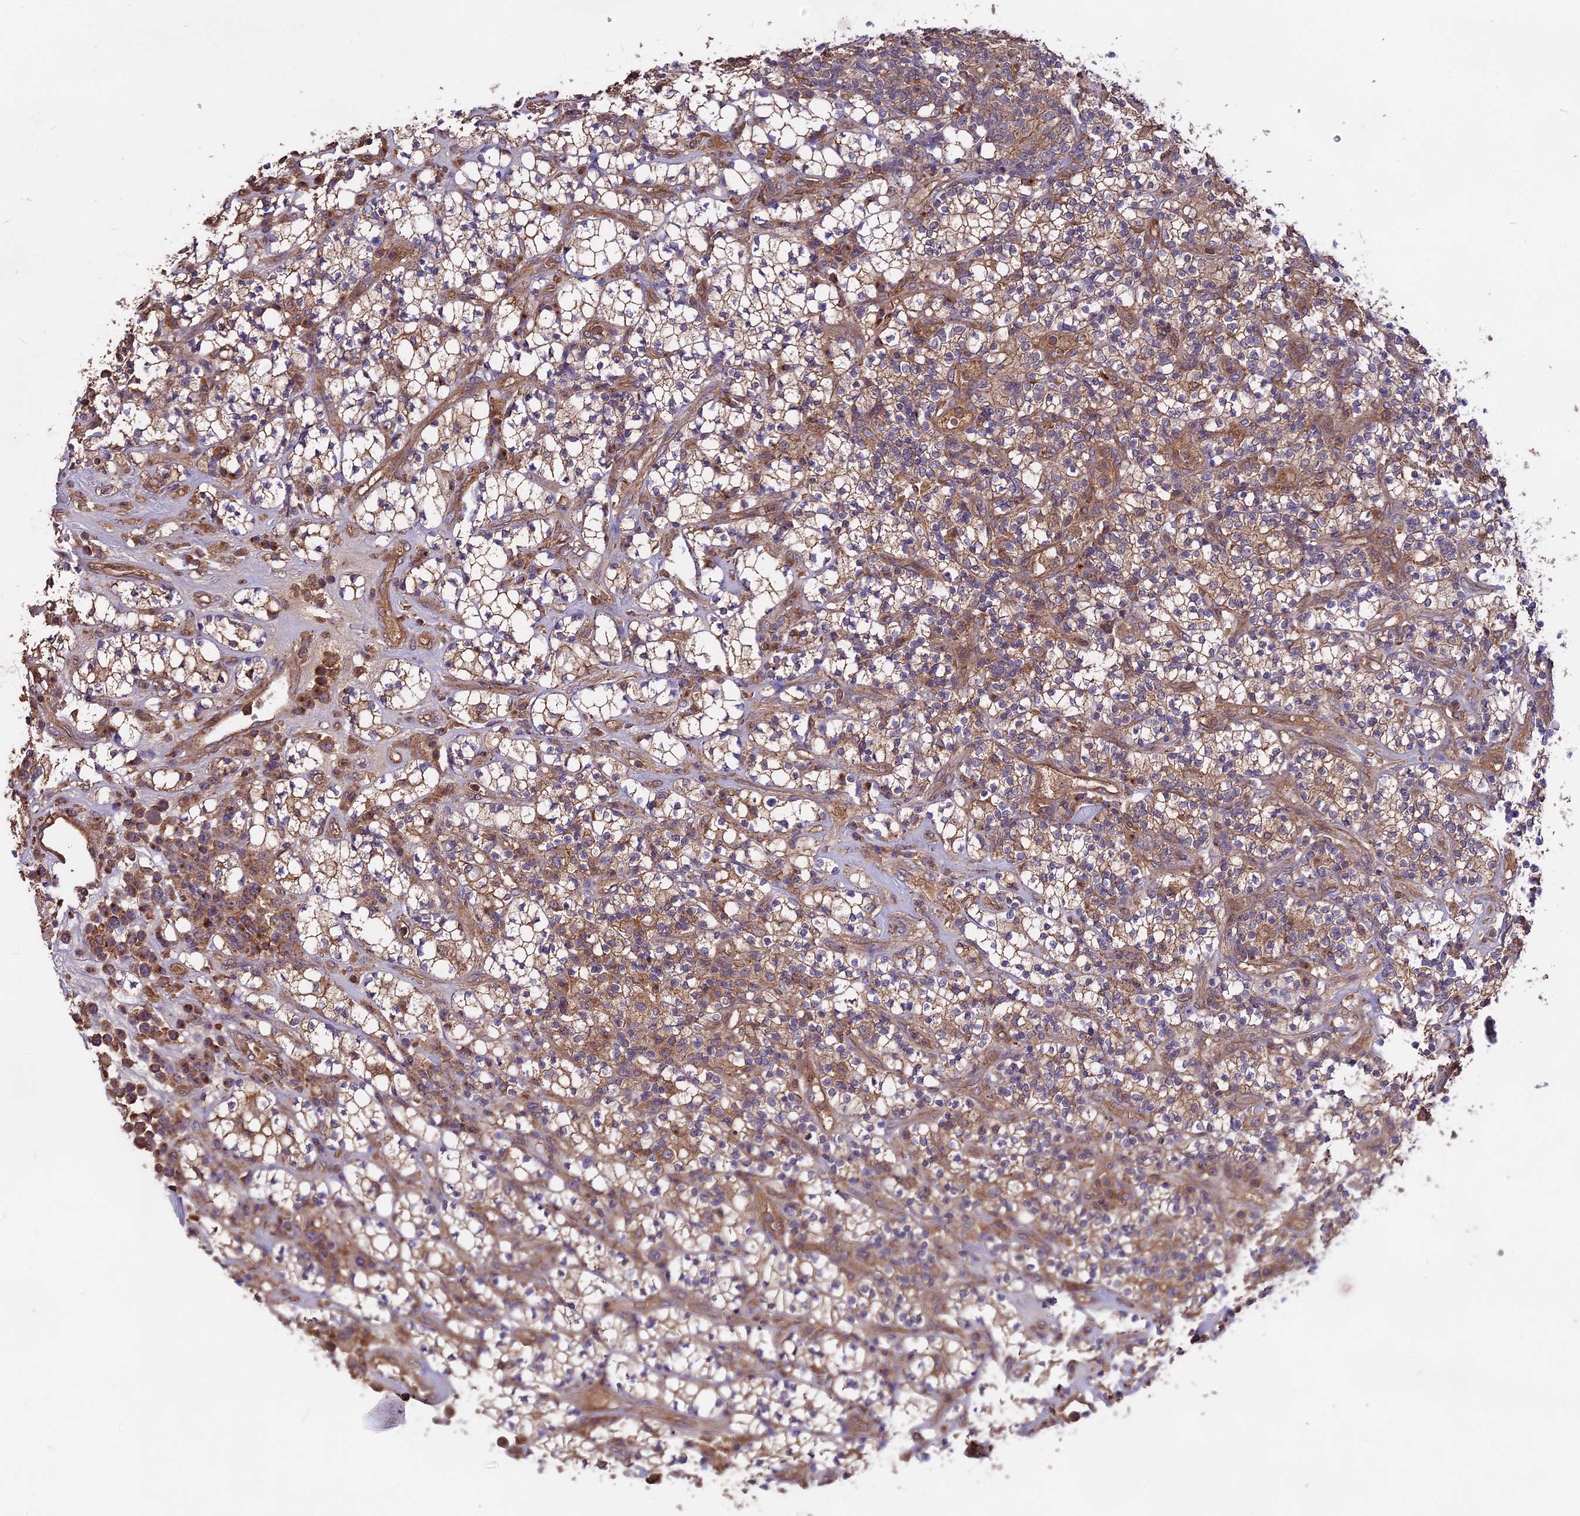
{"staining": {"intensity": "moderate", "quantity": ">75%", "location": "cytoplasmic/membranous"}, "tissue": "renal cancer", "cell_type": "Tumor cells", "image_type": "cancer", "snomed": [{"axis": "morphology", "description": "Adenocarcinoma, NOS"}, {"axis": "topography", "description": "Kidney"}], "caption": "Protein expression analysis of renal cancer demonstrates moderate cytoplasmic/membranous positivity in about >75% of tumor cells. The staining was performed using DAB, with brown indicating positive protein expression. Nuclei are stained blue with hematoxylin.", "gene": "NUDT8", "patient": {"sex": "male", "age": 77}}